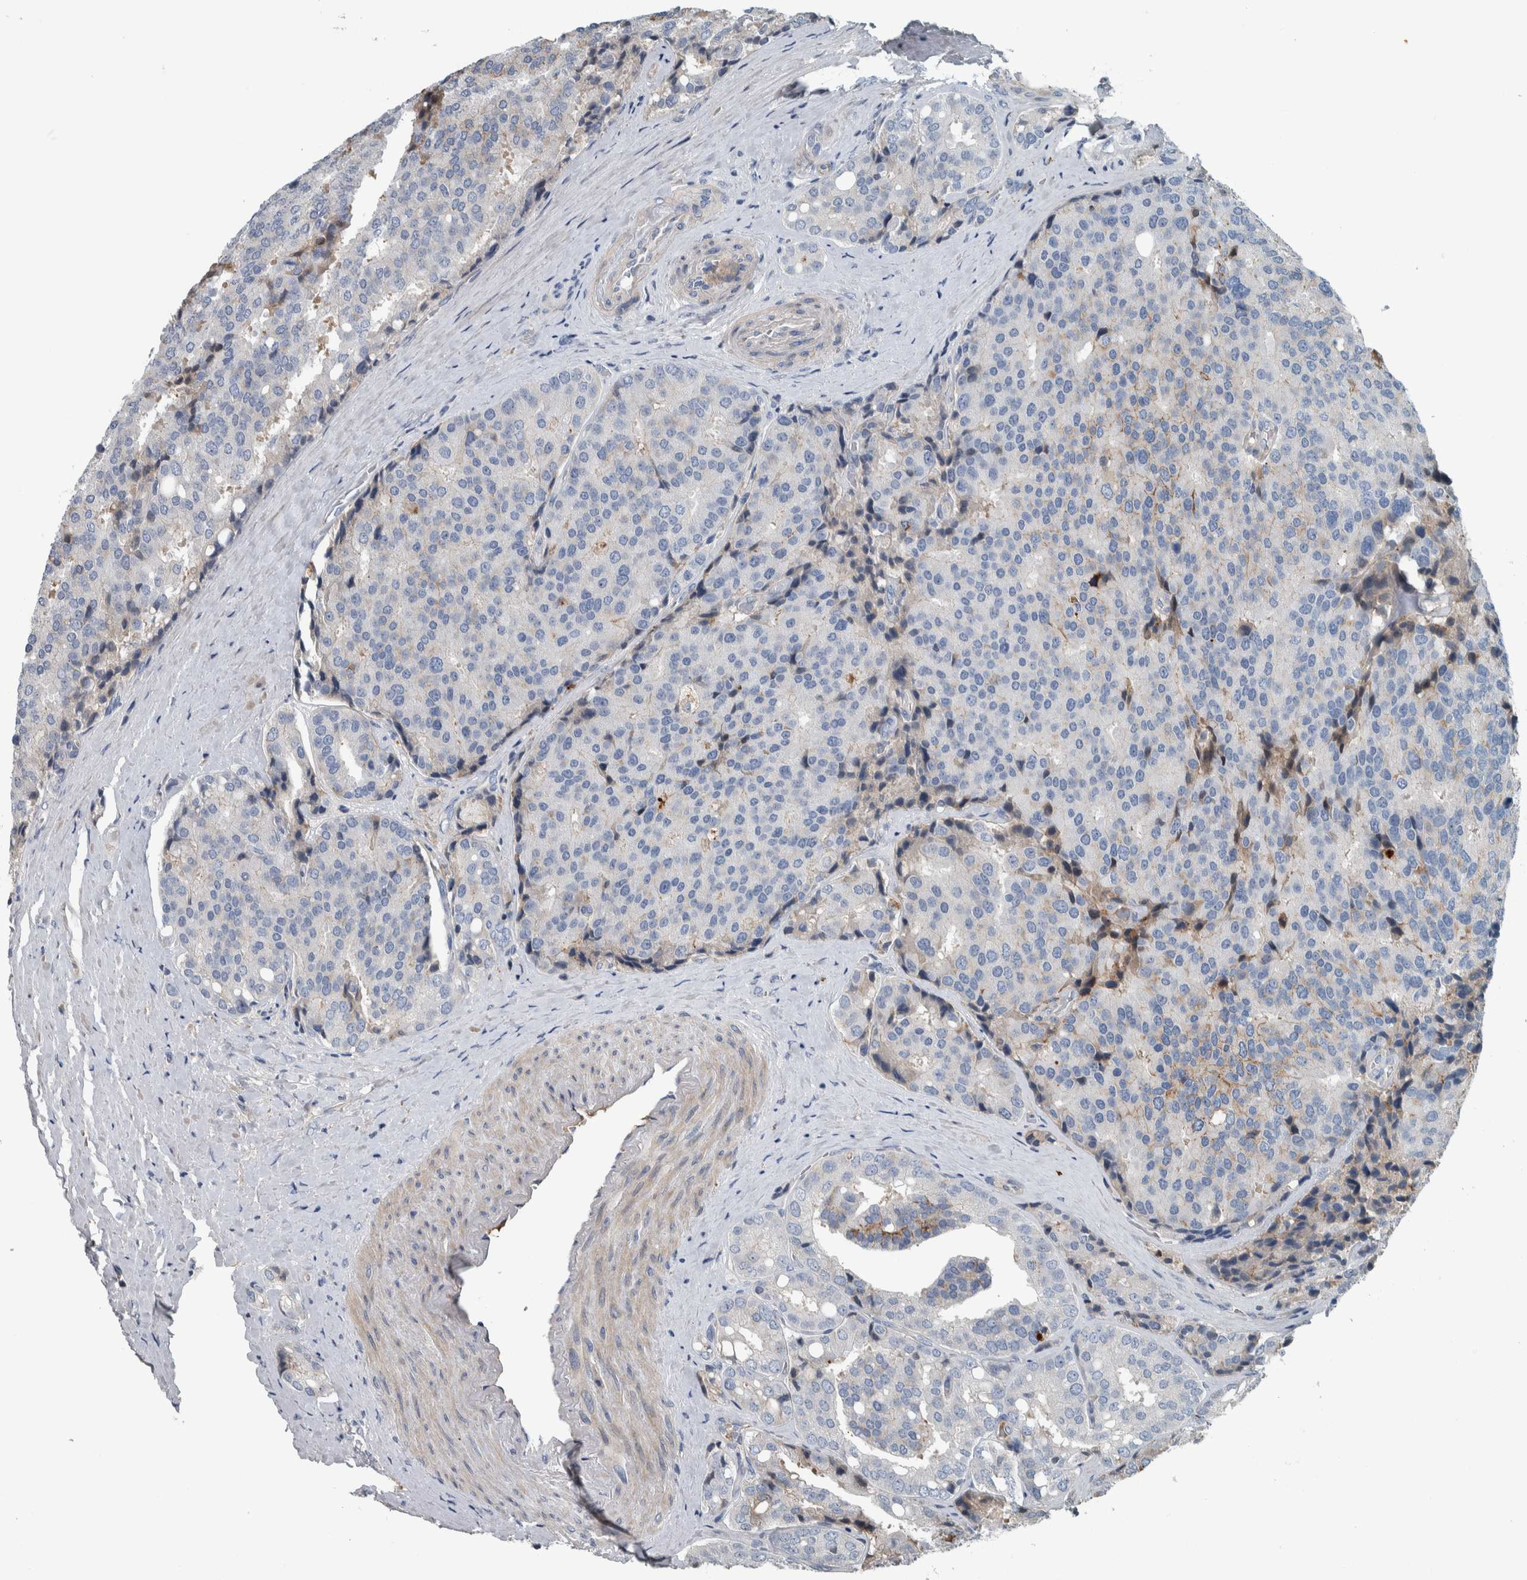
{"staining": {"intensity": "negative", "quantity": "none", "location": "none"}, "tissue": "prostate cancer", "cell_type": "Tumor cells", "image_type": "cancer", "snomed": [{"axis": "morphology", "description": "Adenocarcinoma, High grade"}, {"axis": "topography", "description": "Prostate"}], "caption": "Human prostate cancer stained for a protein using immunohistochemistry exhibits no staining in tumor cells.", "gene": "SERPINC1", "patient": {"sex": "male", "age": 50}}